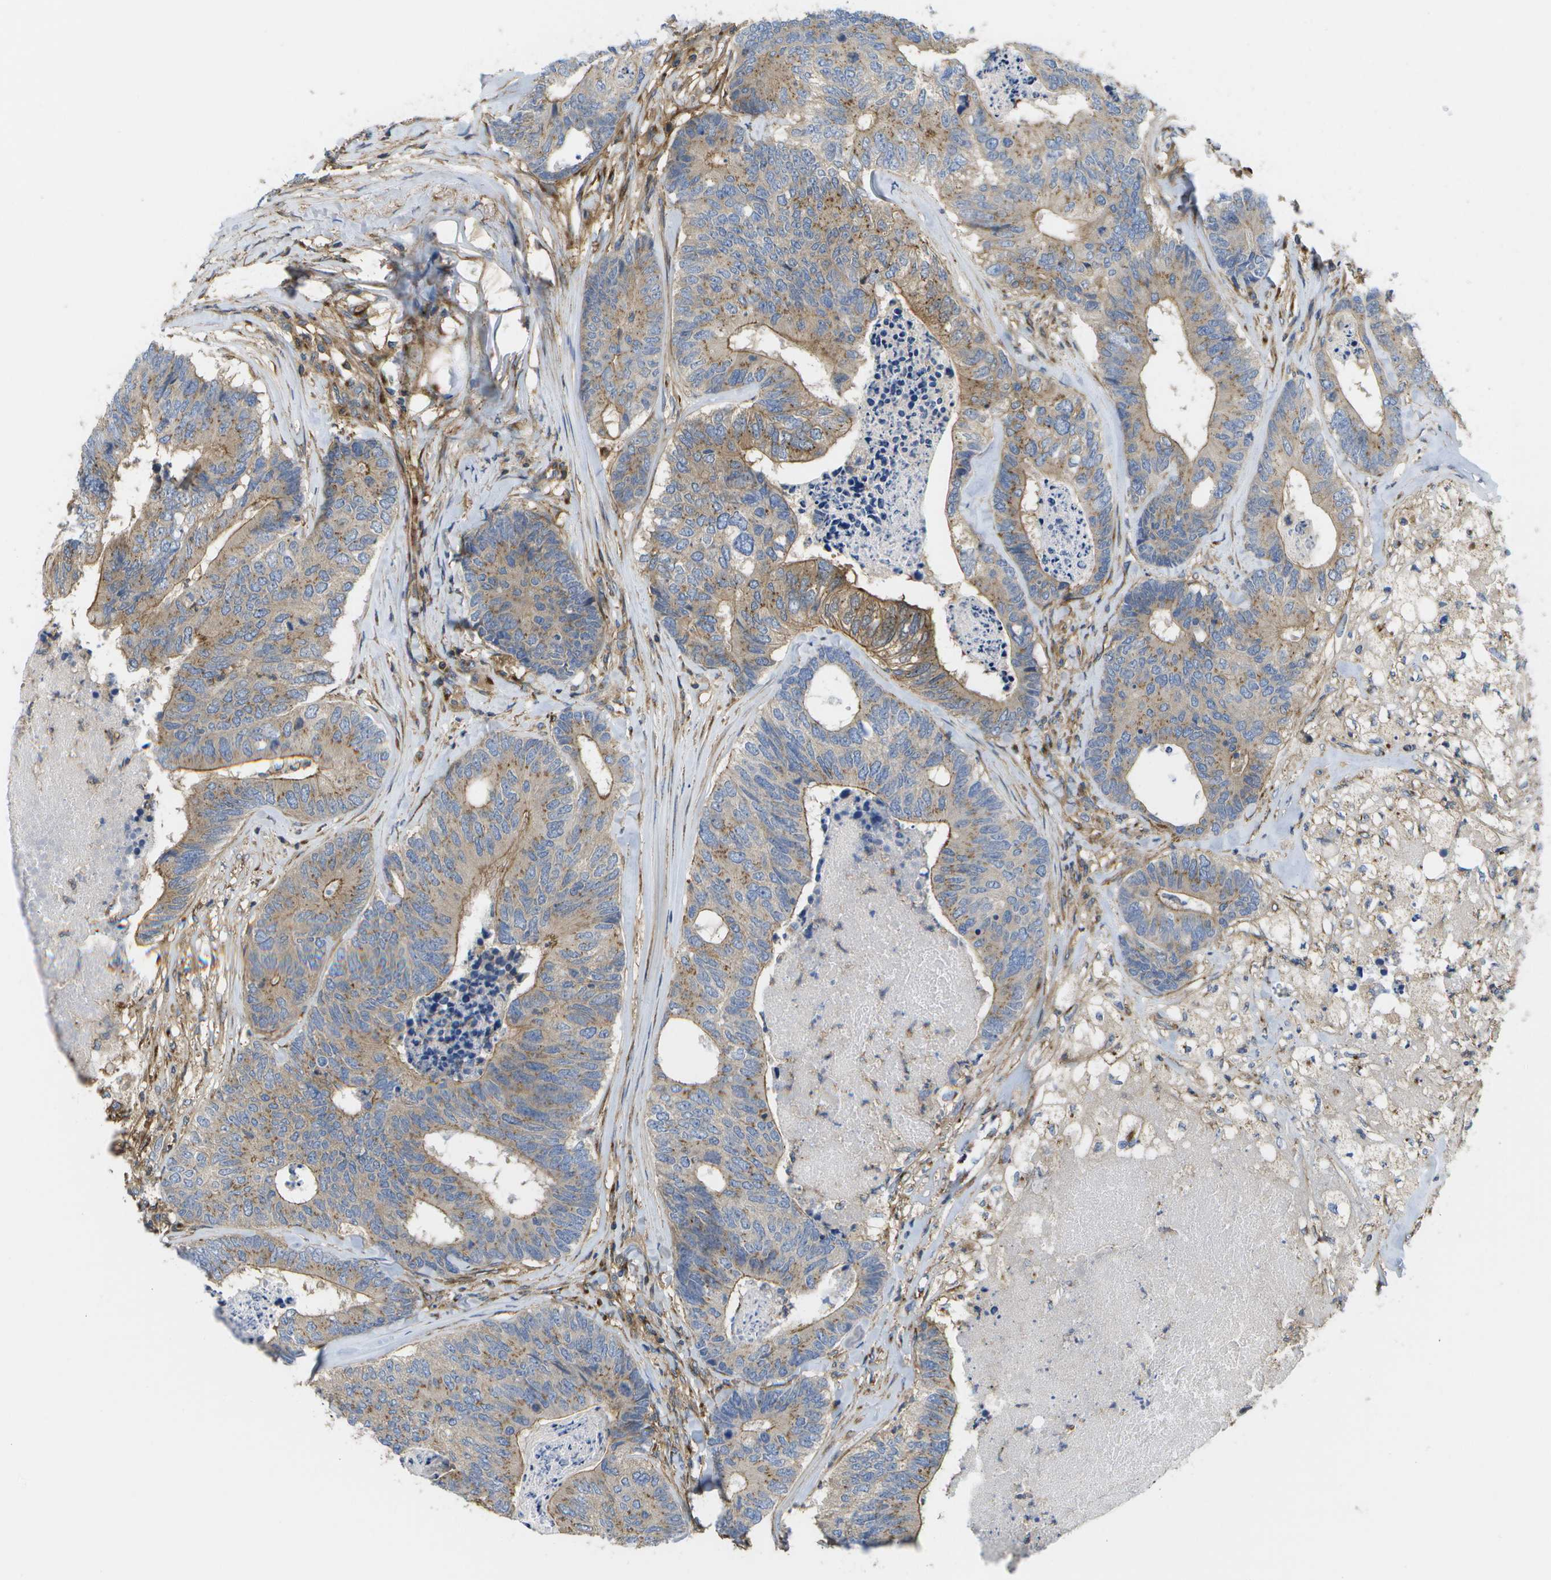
{"staining": {"intensity": "weak", "quantity": ">75%", "location": "cytoplasmic/membranous"}, "tissue": "colorectal cancer", "cell_type": "Tumor cells", "image_type": "cancer", "snomed": [{"axis": "morphology", "description": "Adenocarcinoma, NOS"}, {"axis": "topography", "description": "Colon"}], "caption": "Immunohistochemistry of colorectal adenocarcinoma shows low levels of weak cytoplasmic/membranous staining in approximately >75% of tumor cells. The staining is performed using DAB (3,3'-diaminobenzidine) brown chromogen to label protein expression. The nuclei are counter-stained blue using hematoxylin.", "gene": "BST2", "patient": {"sex": "female", "age": 67}}